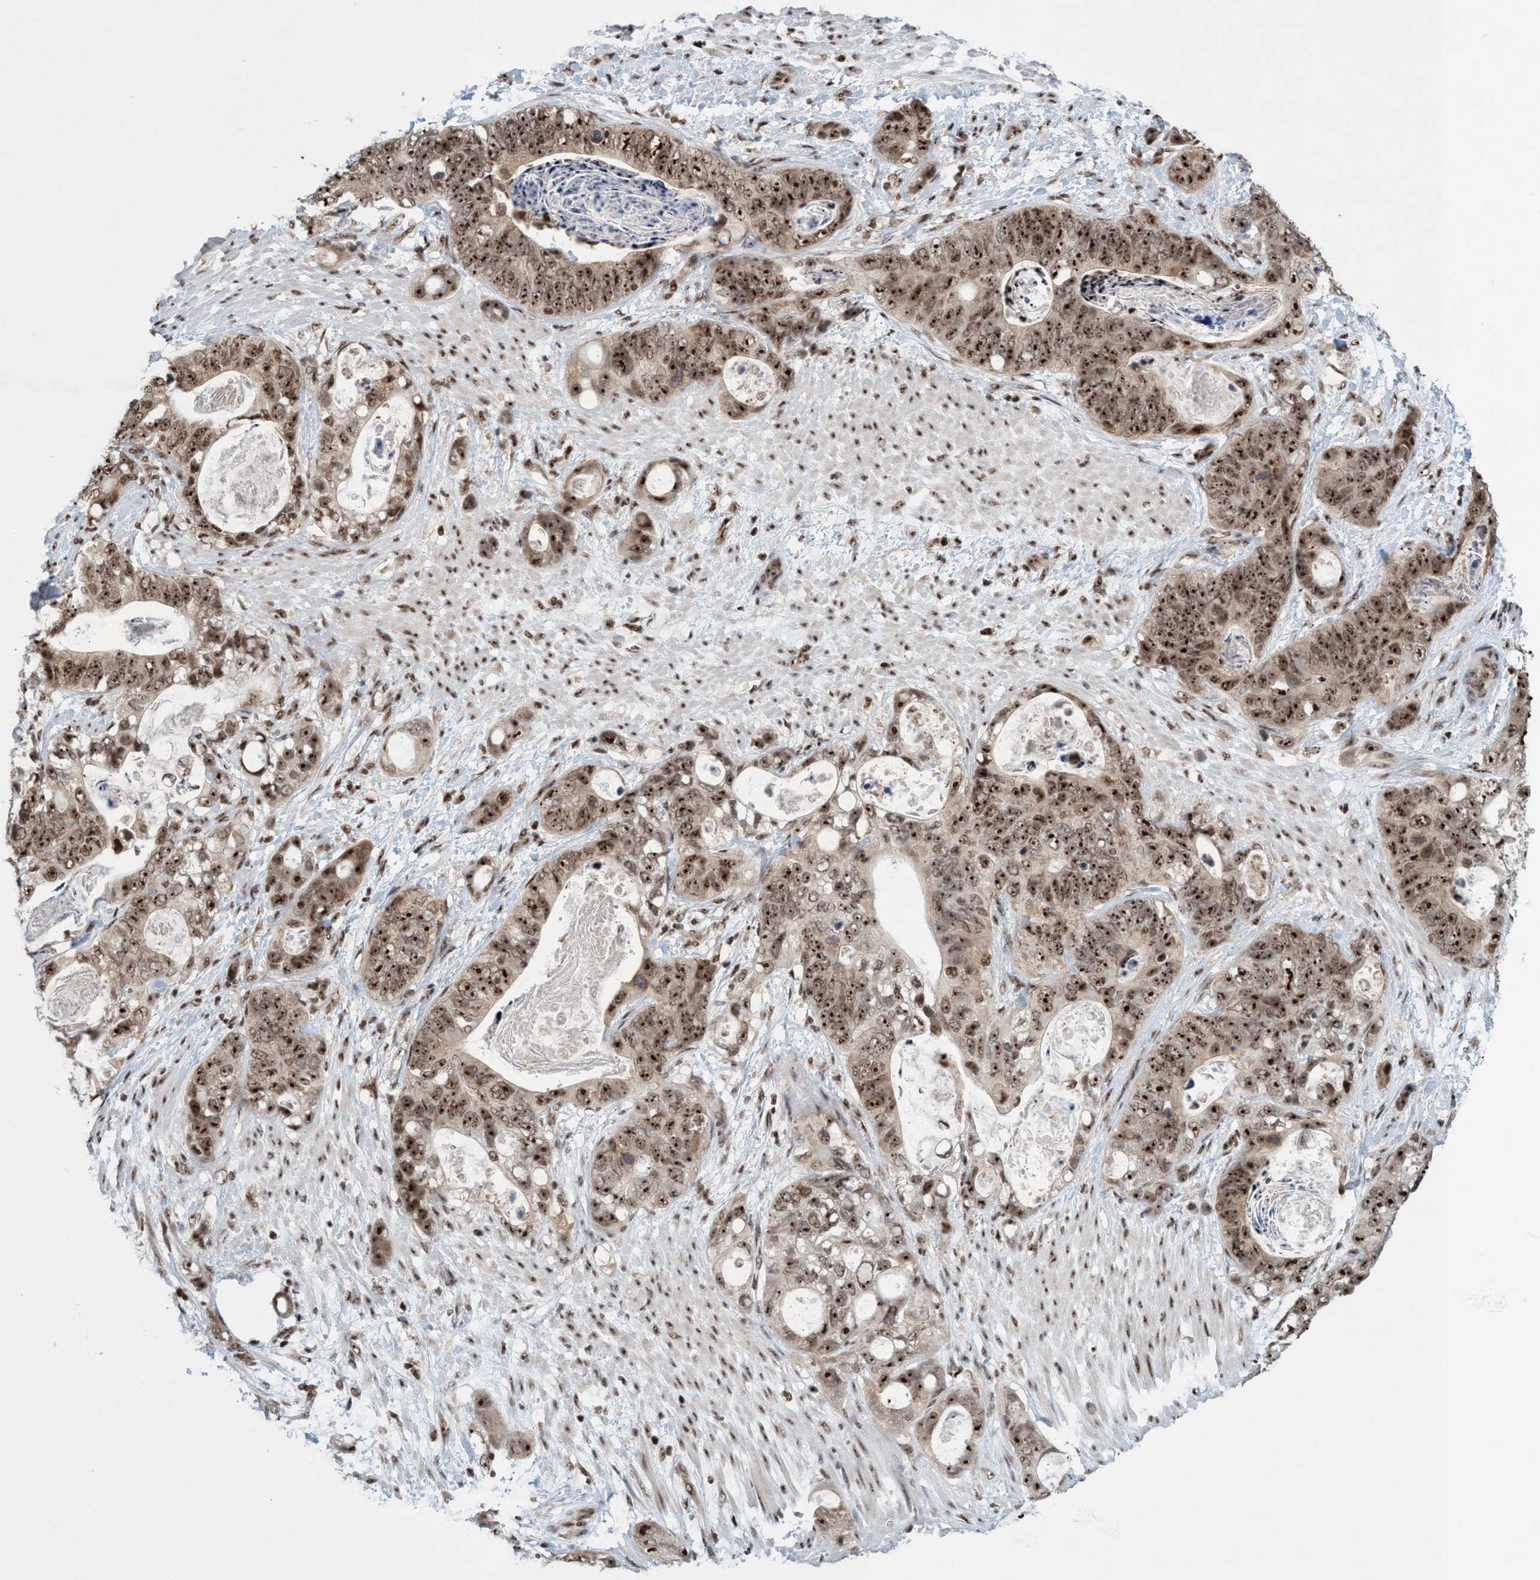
{"staining": {"intensity": "strong", "quantity": ">75%", "location": "nuclear"}, "tissue": "stomach cancer", "cell_type": "Tumor cells", "image_type": "cancer", "snomed": [{"axis": "morphology", "description": "Normal tissue, NOS"}, {"axis": "morphology", "description": "Adenocarcinoma, NOS"}, {"axis": "topography", "description": "Stomach"}], "caption": "Immunohistochemistry (IHC) of stomach cancer (adenocarcinoma) displays high levels of strong nuclear expression in about >75% of tumor cells.", "gene": "SMCR8", "patient": {"sex": "female", "age": 89}}